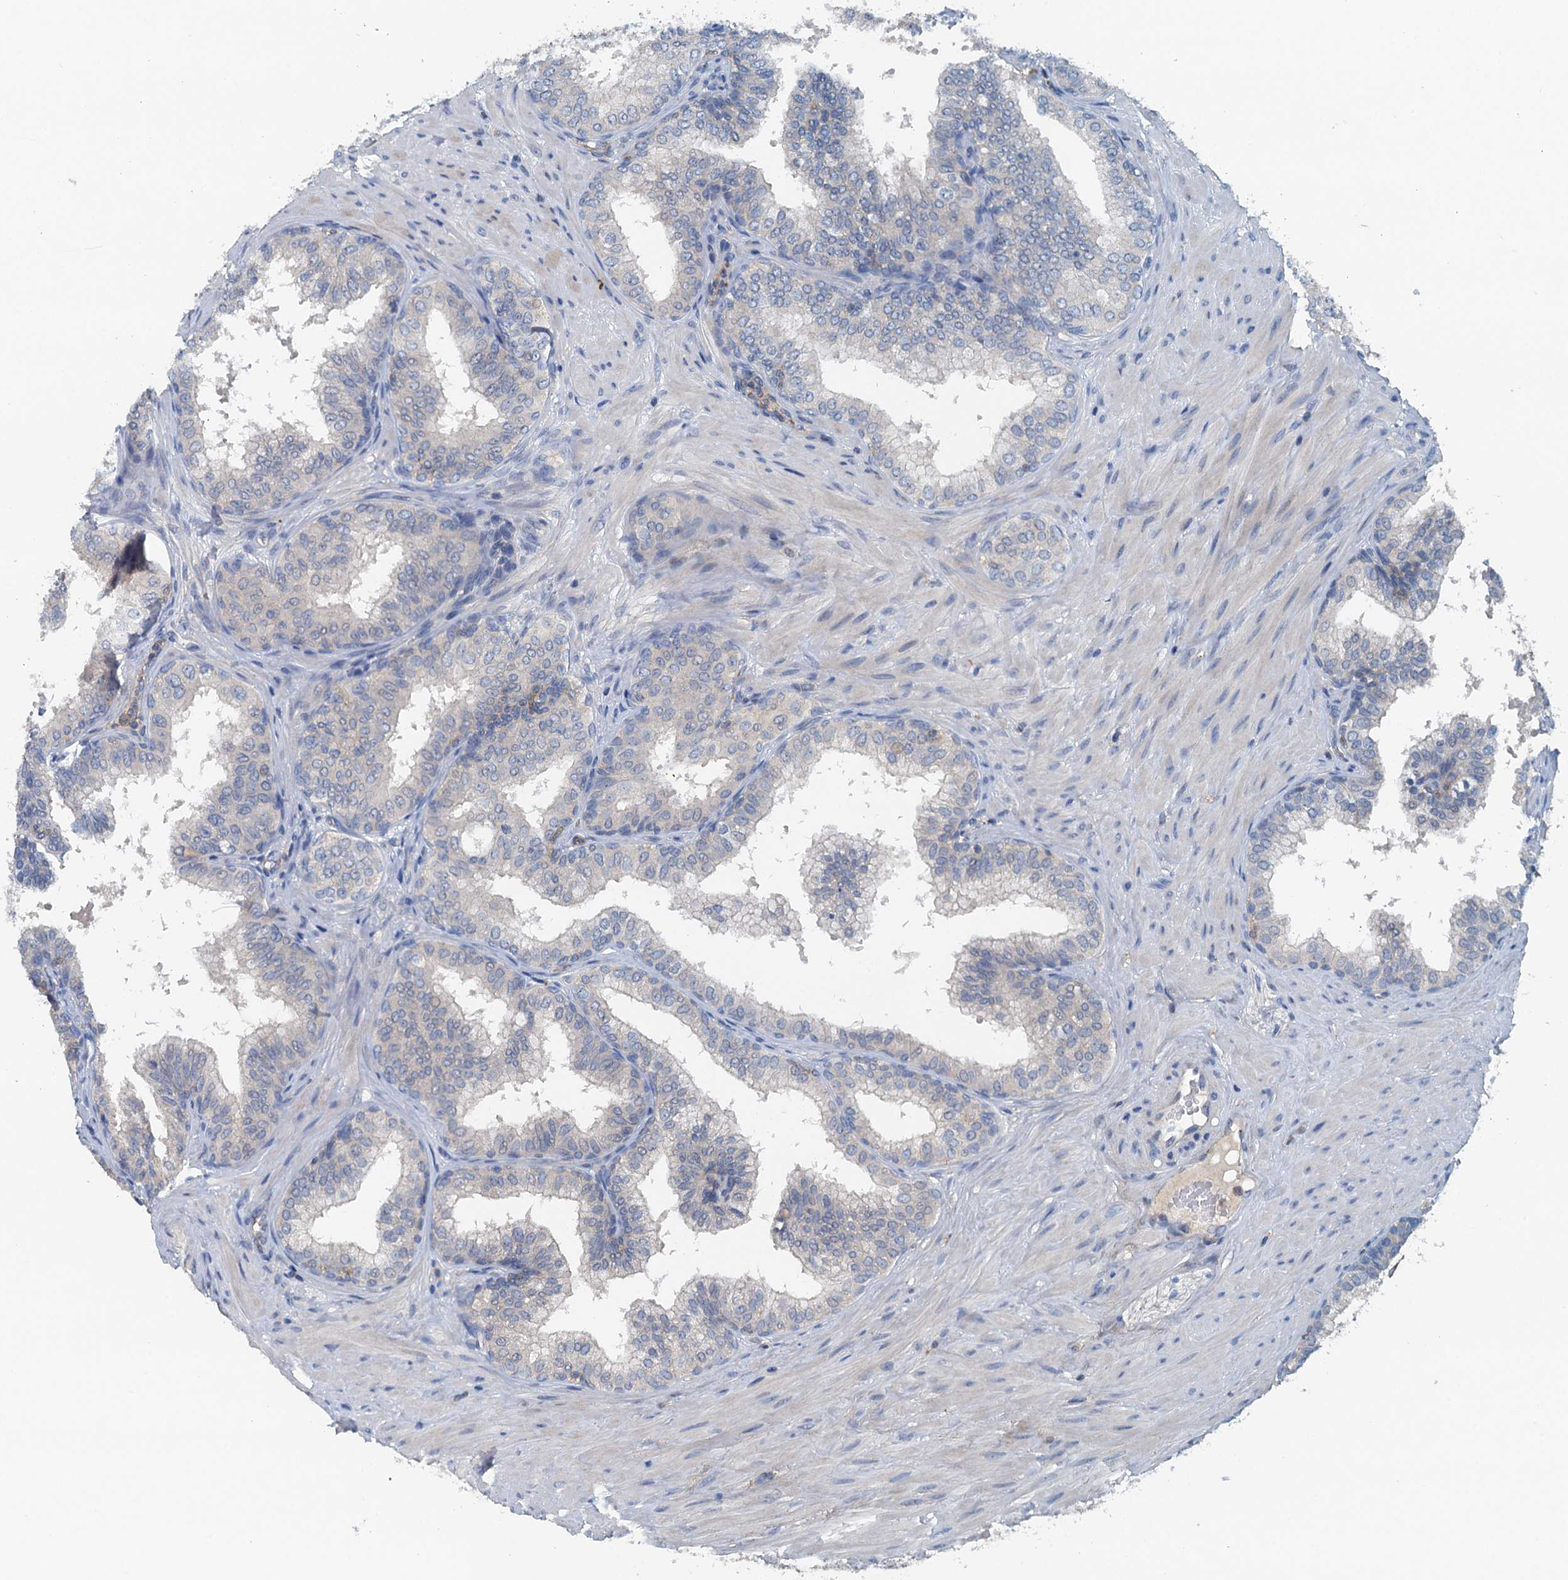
{"staining": {"intensity": "negative", "quantity": "none", "location": "none"}, "tissue": "prostate", "cell_type": "Glandular cells", "image_type": "normal", "snomed": [{"axis": "morphology", "description": "Normal tissue, NOS"}, {"axis": "topography", "description": "Prostate"}], "caption": "A histopathology image of prostate stained for a protein shows no brown staining in glandular cells. (IHC, brightfield microscopy, high magnification).", "gene": "THAP10", "patient": {"sex": "male", "age": 60}}